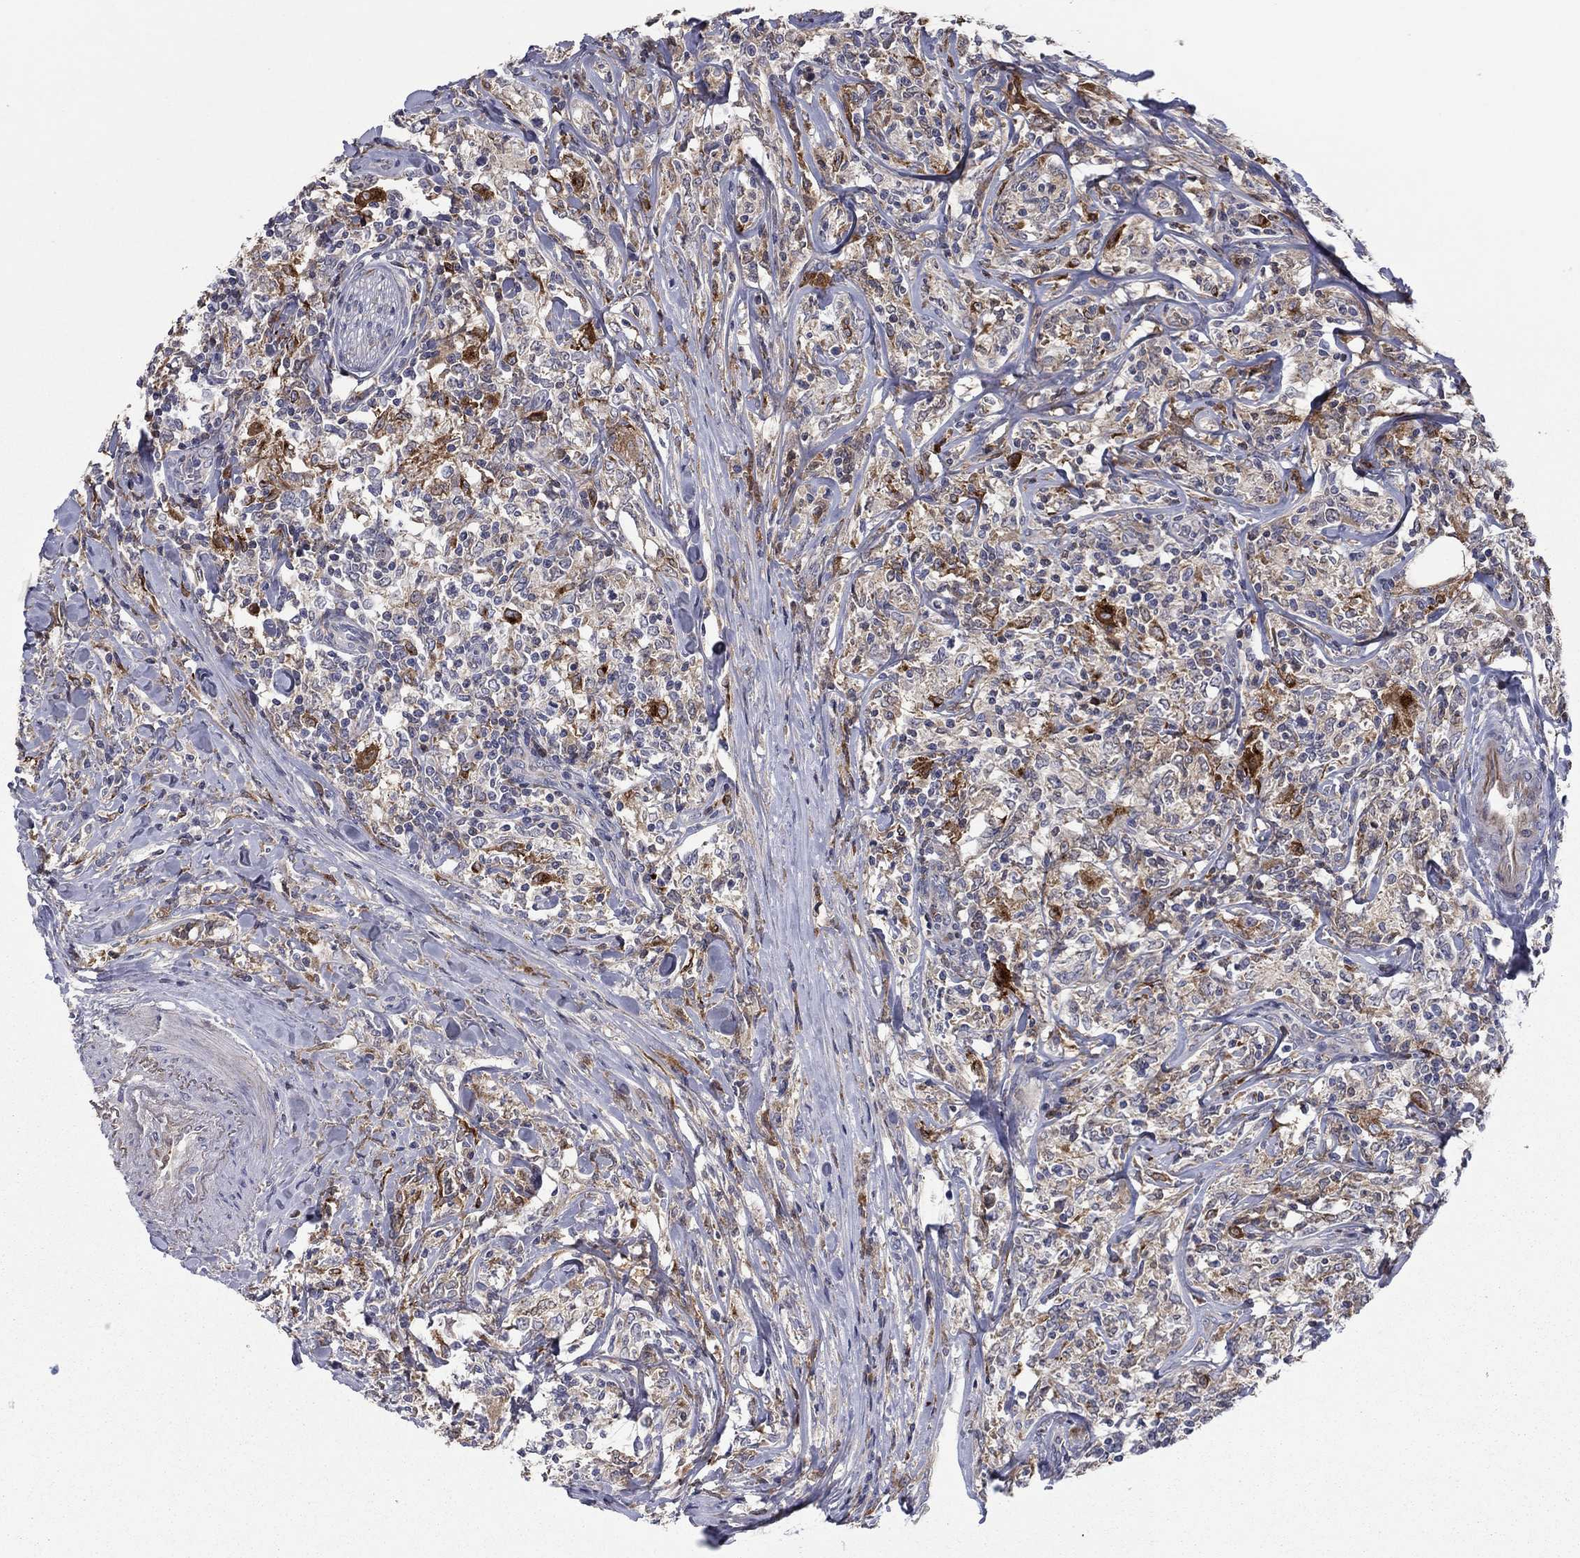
{"staining": {"intensity": "negative", "quantity": "none", "location": "none"}, "tissue": "lymphoma", "cell_type": "Tumor cells", "image_type": "cancer", "snomed": [{"axis": "morphology", "description": "Malignant lymphoma, non-Hodgkin's type, High grade"}, {"axis": "topography", "description": "Lymph node"}], "caption": "Tumor cells are negative for brown protein staining in malignant lymphoma, non-Hodgkin's type (high-grade).", "gene": "PTGDS", "patient": {"sex": "female", "age": 84}}